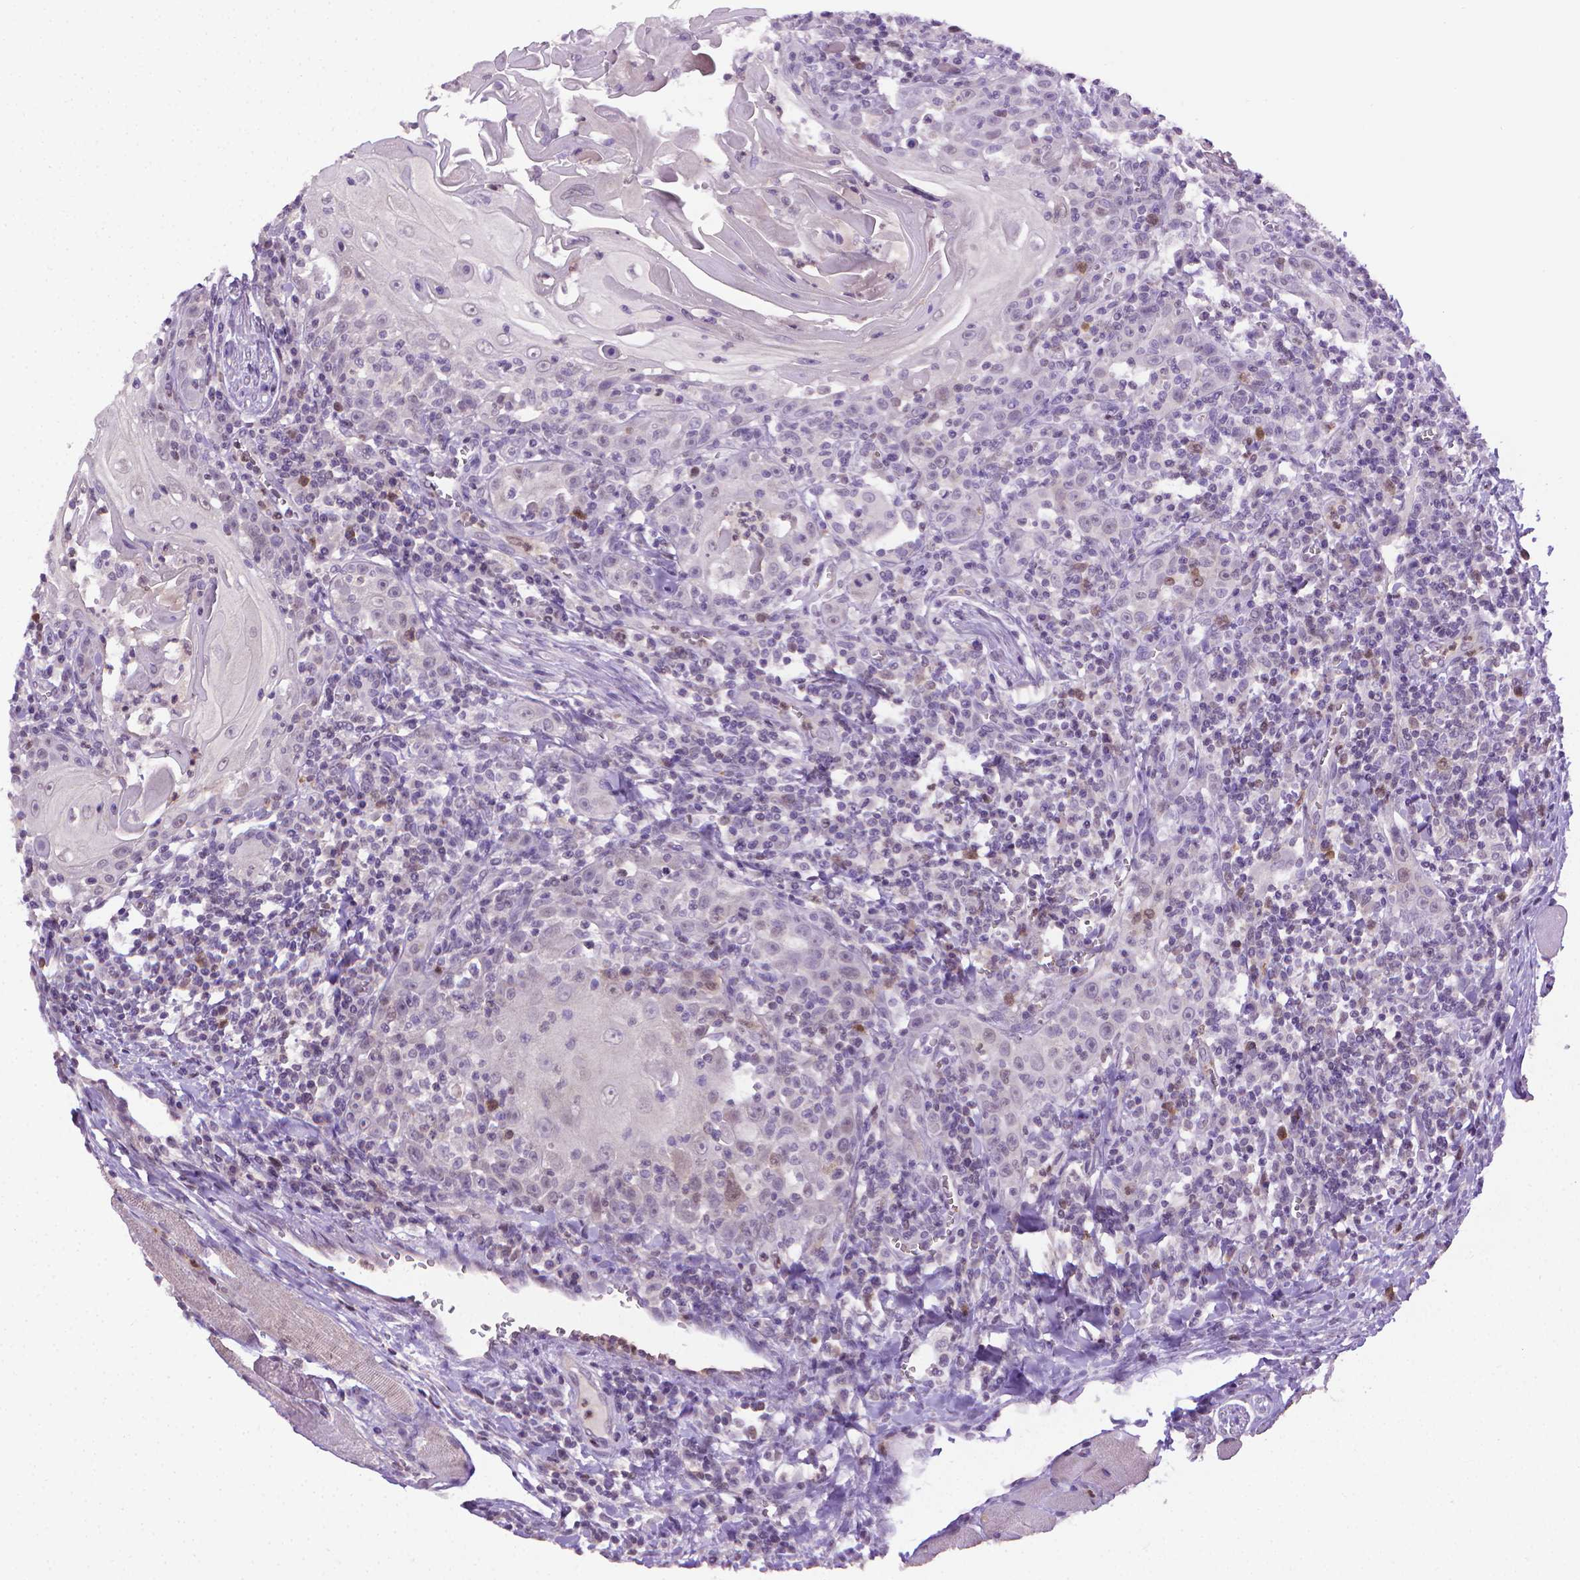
{"staining": {"intensity": "negative", "quantity": "none", "location": "none"}, "tissue": "head and neck cancer", "cell_type": "Tumor cells", "image_type": "cancer", "snomed": [{"axis": "morphology", "description": "Squamous cell carcinoma, NOS"}, {"axis": "topography", "description": "Head-Neck"}], "caption": "This is an immunohistochemistry (IHC) micrograph of squamous cell carcinoma (head and neck). There is no staining in tumor cells.", "gene": "CDKN2D", "patient": {"sex": "male", "age": 52}}